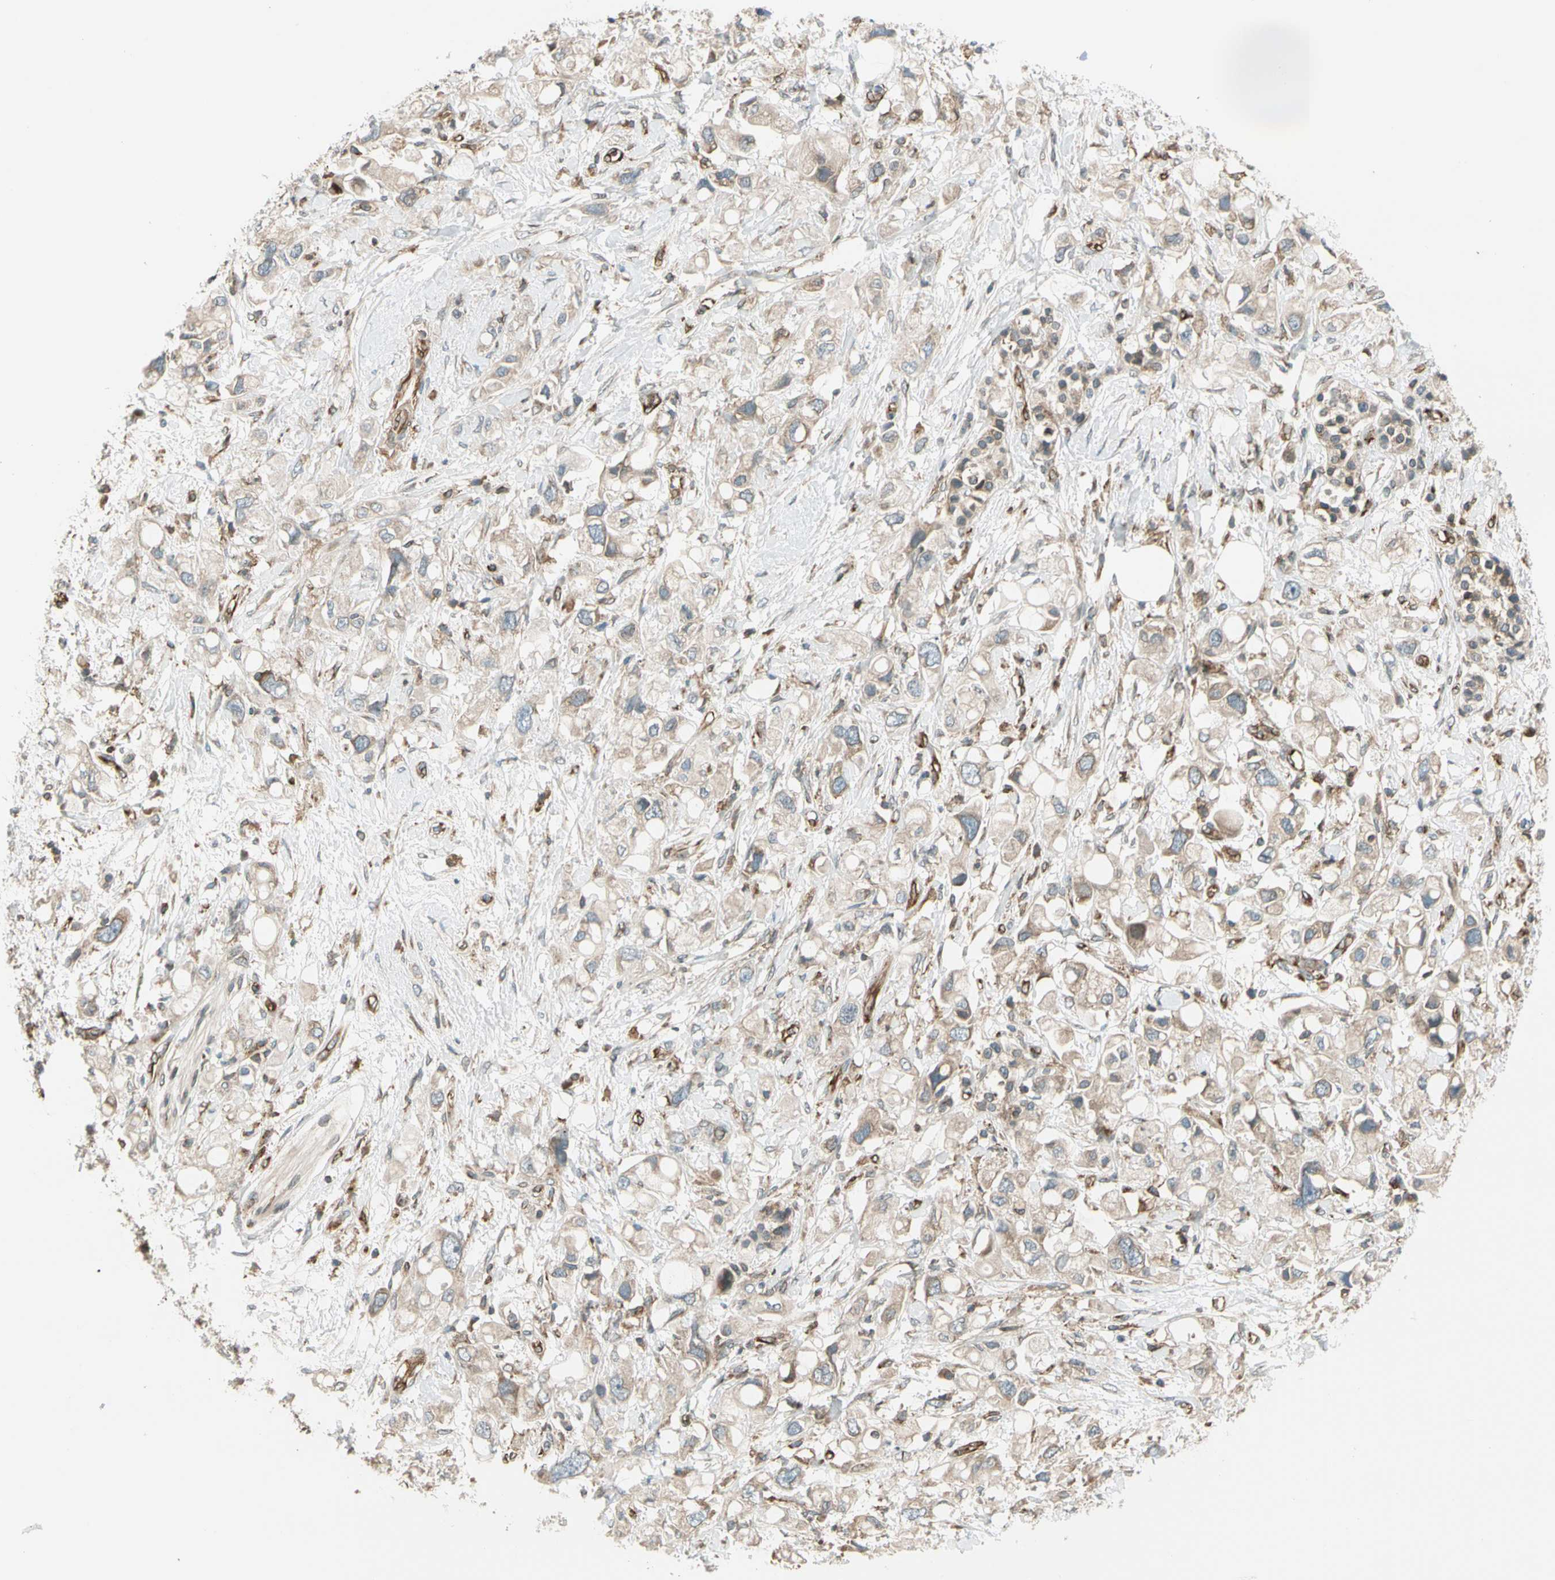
{"staining": {"intensity": "weak", "quantity": "25%-75%", "location": "cytoplasmic/membranous"}, "tissue": "pancreatic cancer", "cell_type": "Tumor cells", "image_type": "cancer", "snomed": [{"axis": "morphology", "description": "Adenocarcinoma, NOS"}, {"axis": "topography", "description": "Pancreas"}], "caption": "Immunohistochemical staining of pancreatic cancer (adenocarcinoma) demonstrates low levels of weak cytoplasmic/membranous expression in approximately 25%-75% of tumor cells.", "gene": "TRIO", "patient": {"sex": "female", "age": 56}}